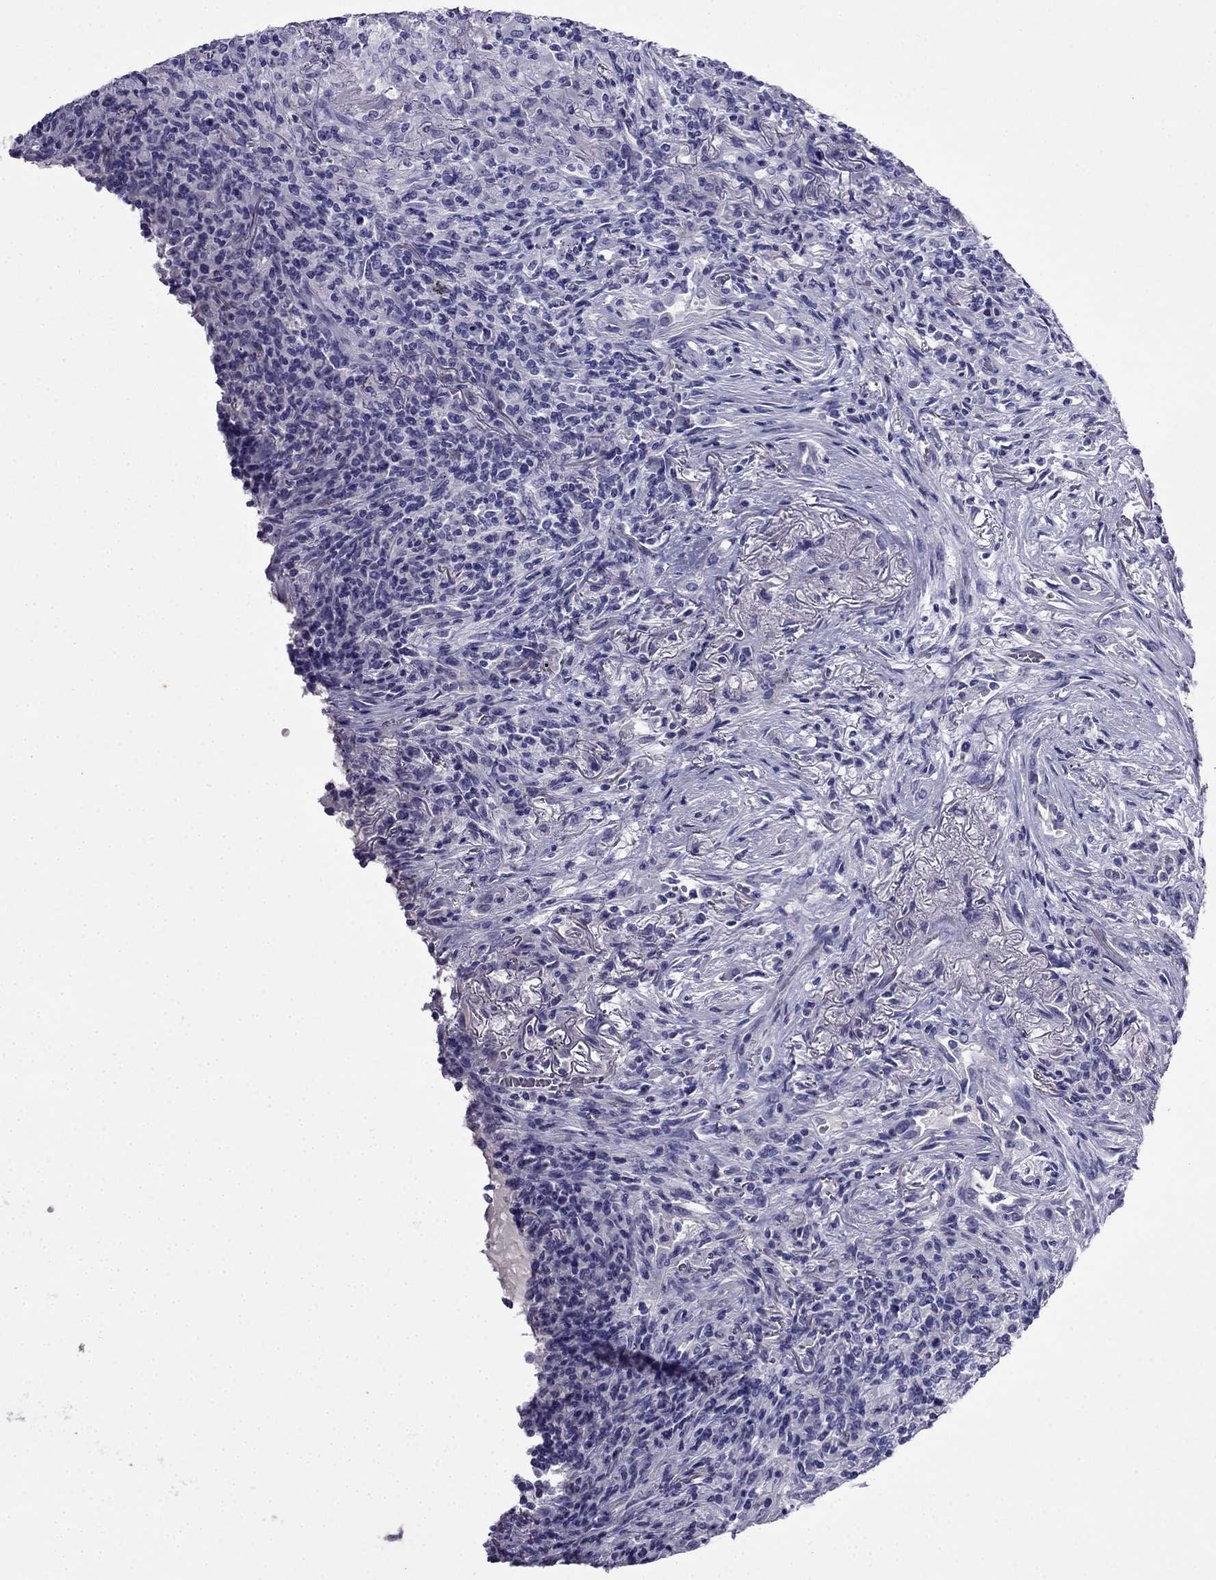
{"staining": {"intensity": "negative", "quantity": "none", "location": "none"}, "tissue": "lymphoma", "cell_type": "Tumor cells", "image_type": "cancer", "snomed": [{"axis": "morphology", "description": "Malignant lymphoma, non-Hodgkin's type, High grade"}, {"axis": "topography", "description": "Lung"}], "caption": "This image is of lymphoma stained with immunohistochemistry (IHC) to label a protein in brown with the nuclei are counter-stained blue. There is no staining in tumor cells.", "gene": "CDHR4", "patient": {"sex": "male", "age": 79}}